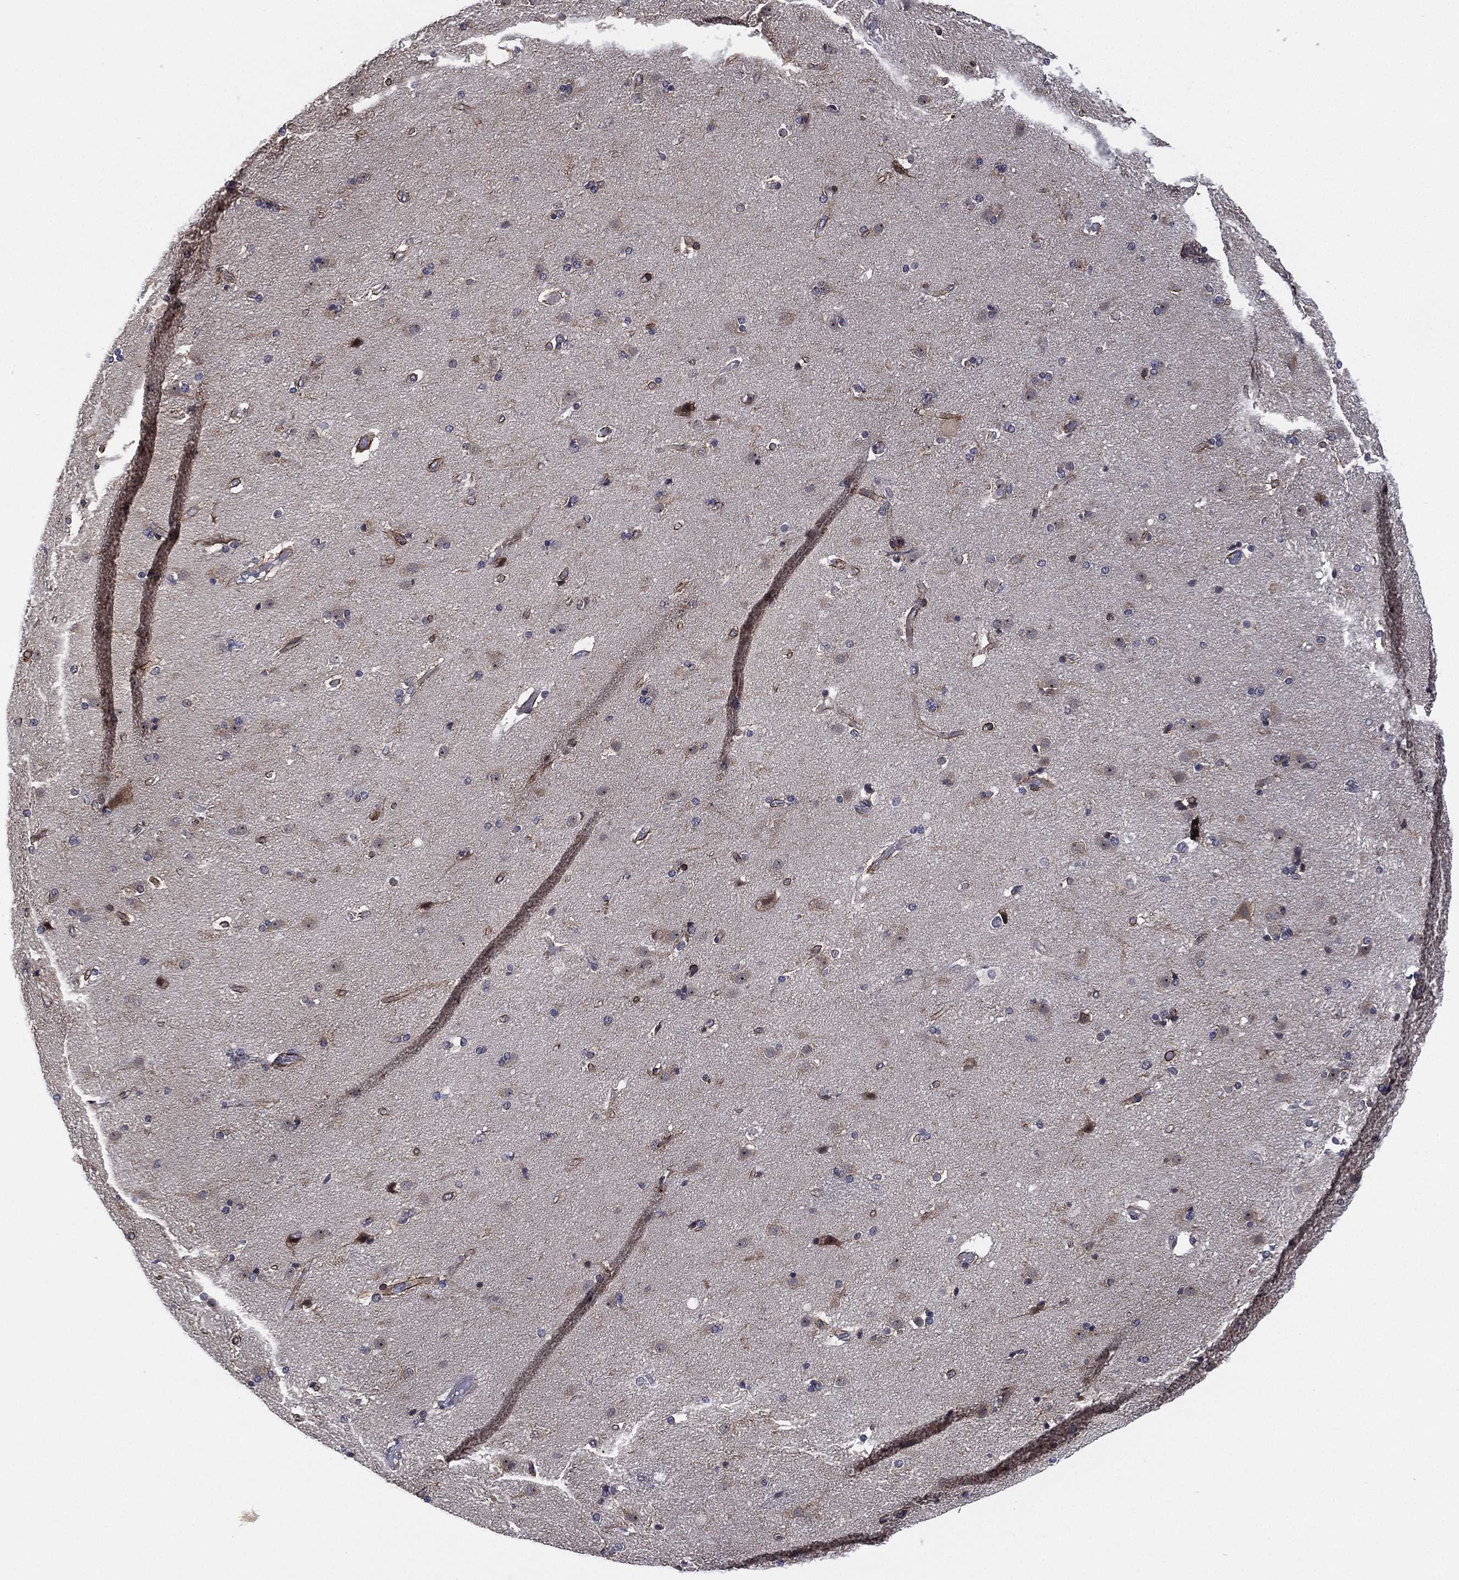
{"staining": {"intensity": "negative", "quantity": "none", "location": "none"}, "tissue": "caudate", "cell_type": "Glial cells", "image_type": "normal", "snomed": [{"axis": "morphology", "description": "Normal tissue, NOS"}, {"axis": "topography", "description": "Lateral ventricle wall"}], "caption": "Immunohistochemistry (IHC) of unremarkable caudate demonstrates no expression in glial cells. The staining is performed using DAB brown chromogen with nuclei counter-stained in using hematoxylin.", "gene": "SELENOO", "patient": {"sex": "male", "age": 54}}